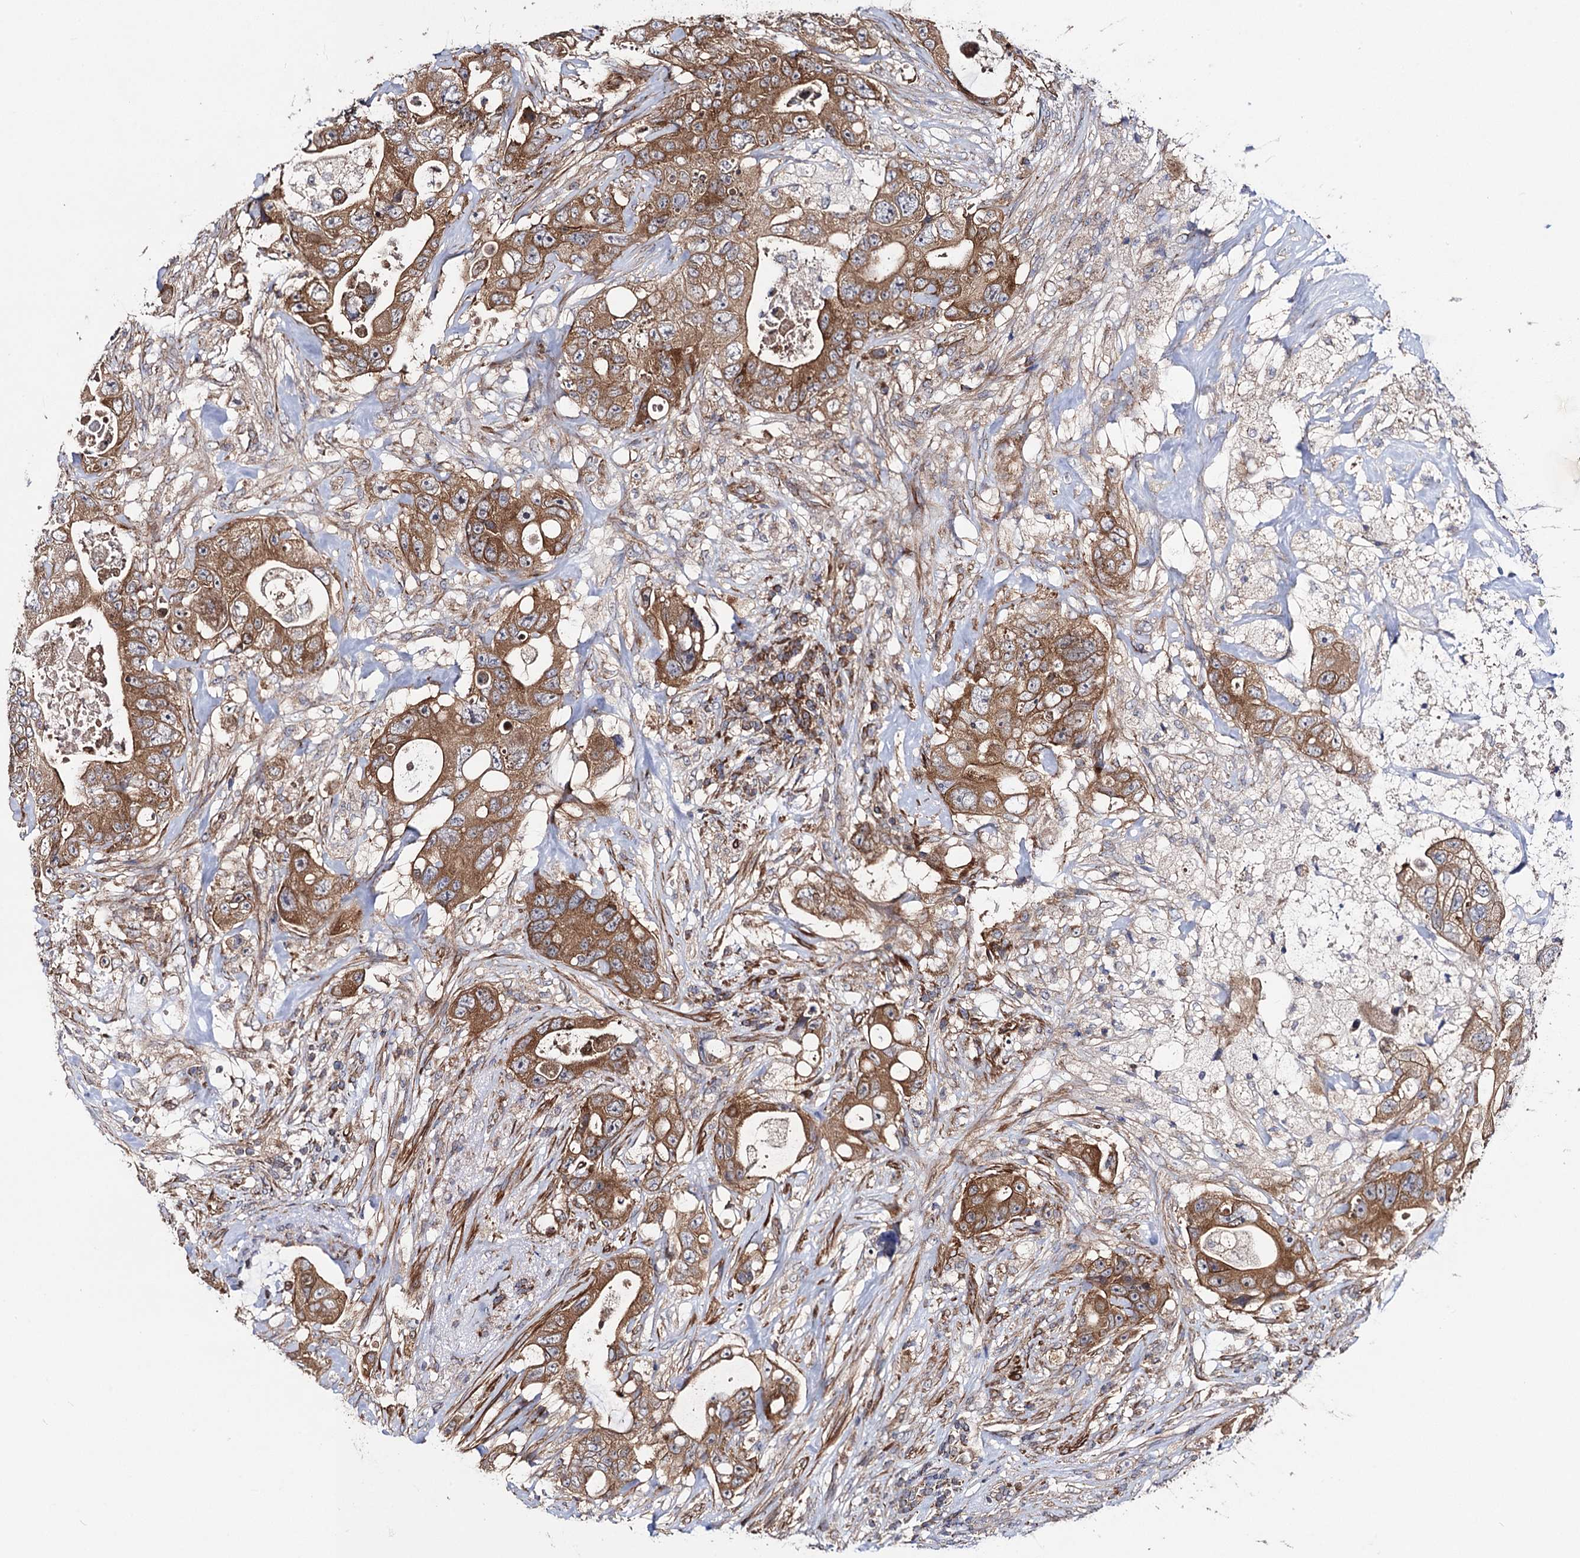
{"staining": {"intensity": "moderate", "quantity": ">75%", "location": "cytoplasmic/membranous"}, "tissue": "colorectal cancer", "cell_type": "Tumor cells", "image_type": "cancer", "snomed": [{"axis": "morphology", "description": "Adenocarcinoma, NOS"}, {"axis": "topography", "description": "Colon"}], "caption": "There is medium levels of moderate cytoplasmic/membranous expression in tumor cells of colorectal adenocarcinoma, as demonstrated by immunohistochemical staining (brown color).", "gene": "DYDC1", "patient": {"sex": "female", "age": 46}}